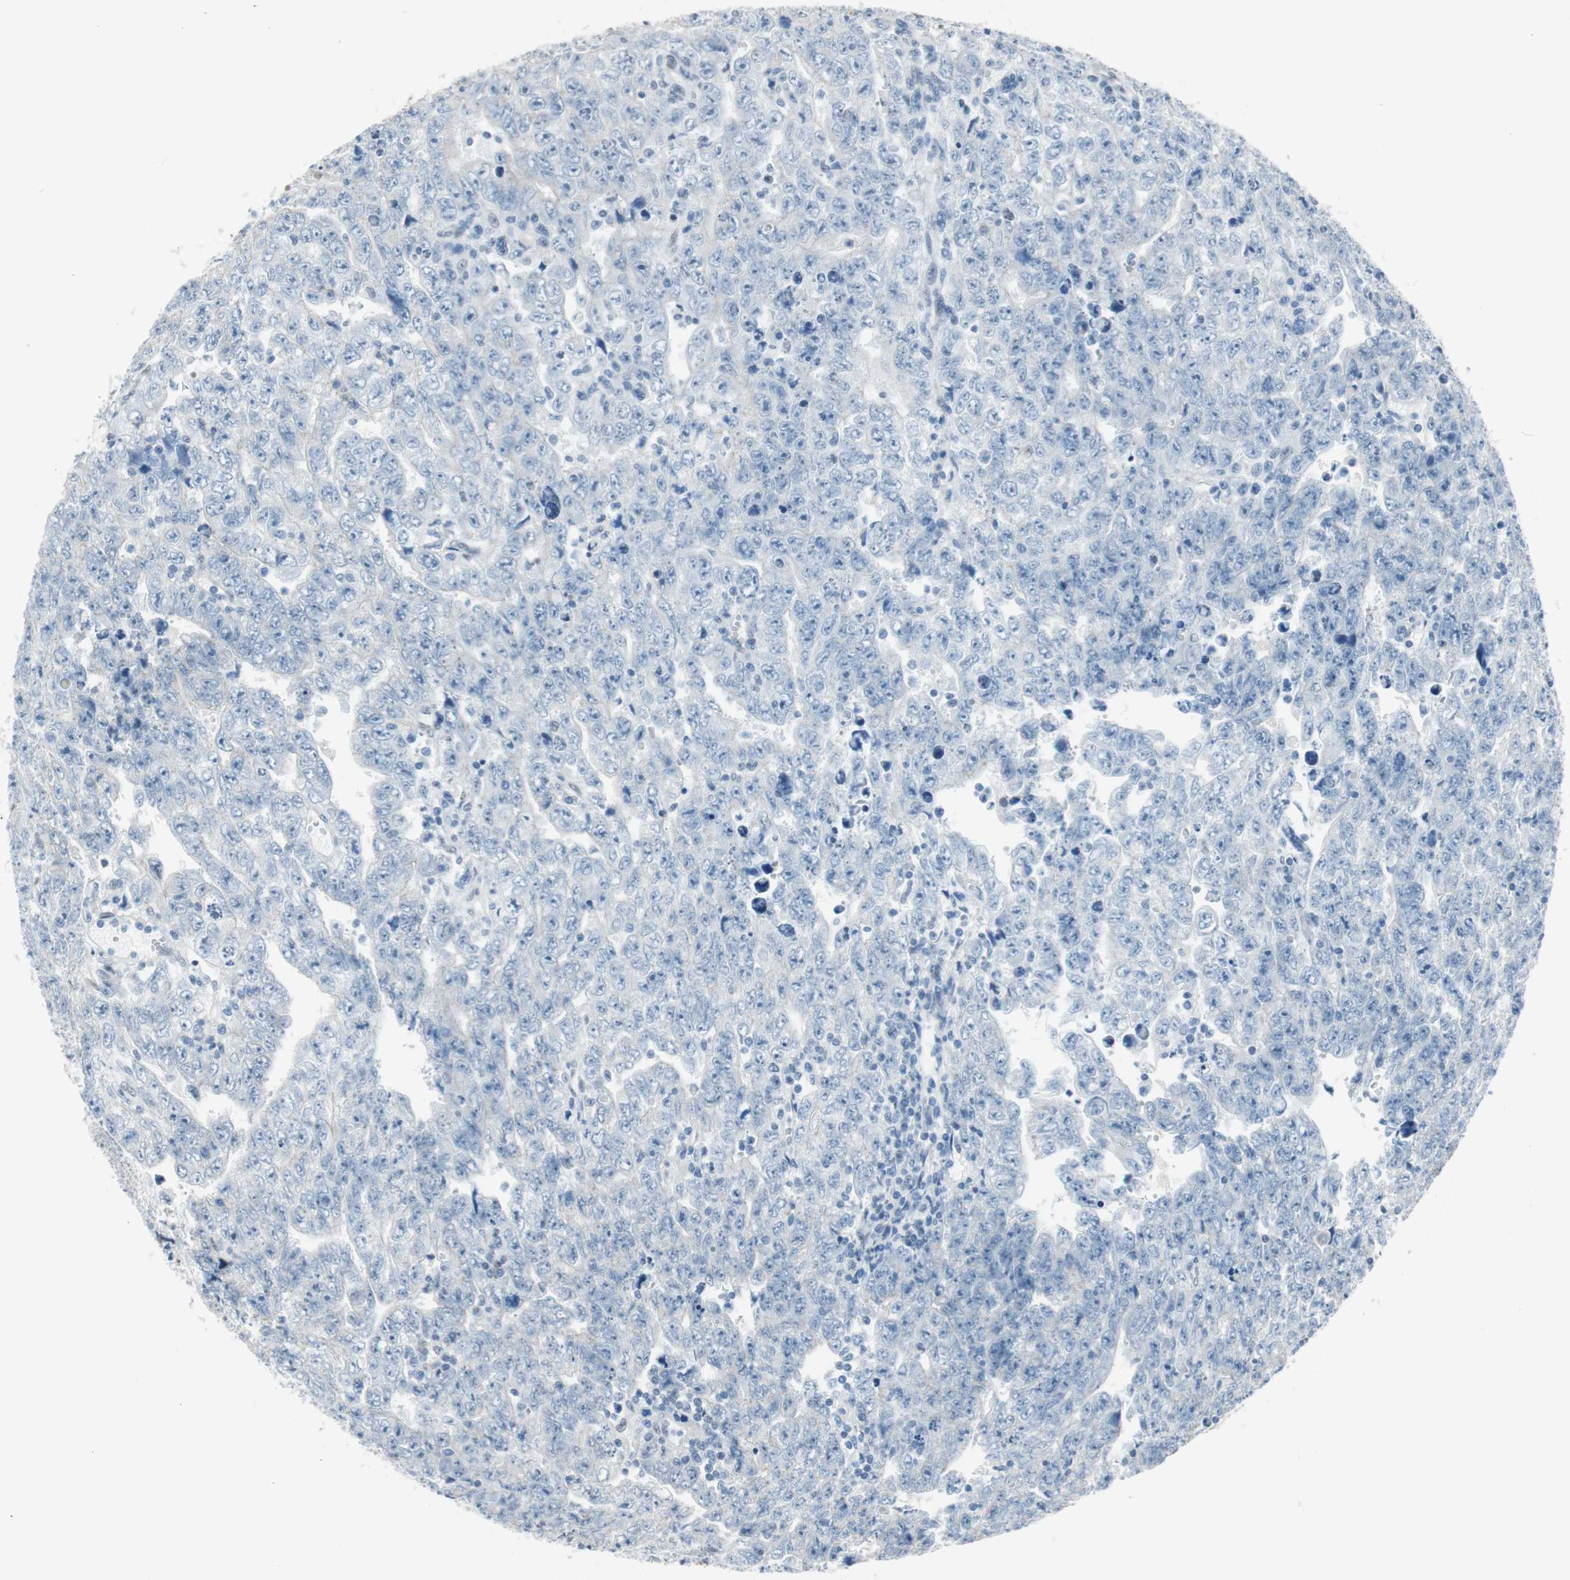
{"staining": {"intensity": "negative", "quantity": "none", "location": "none"}, "tissue": "testis cancer", "cell_type": "Tumor cells", "image_type": "cancer", "snomed": [{"axis": "morphology", "description": "Carcinoma, Embryonal, NOS"}, {"axis": "topography", "description": "Testis"}], "caption": "There is no significant staining in tumor cells of embryonal carcinoma (testis). (DAB (3,3'-diaminobenzidine) IHC, high magnification).", "gene": "PML", "patient": {"sex": "male", "age": 28}}